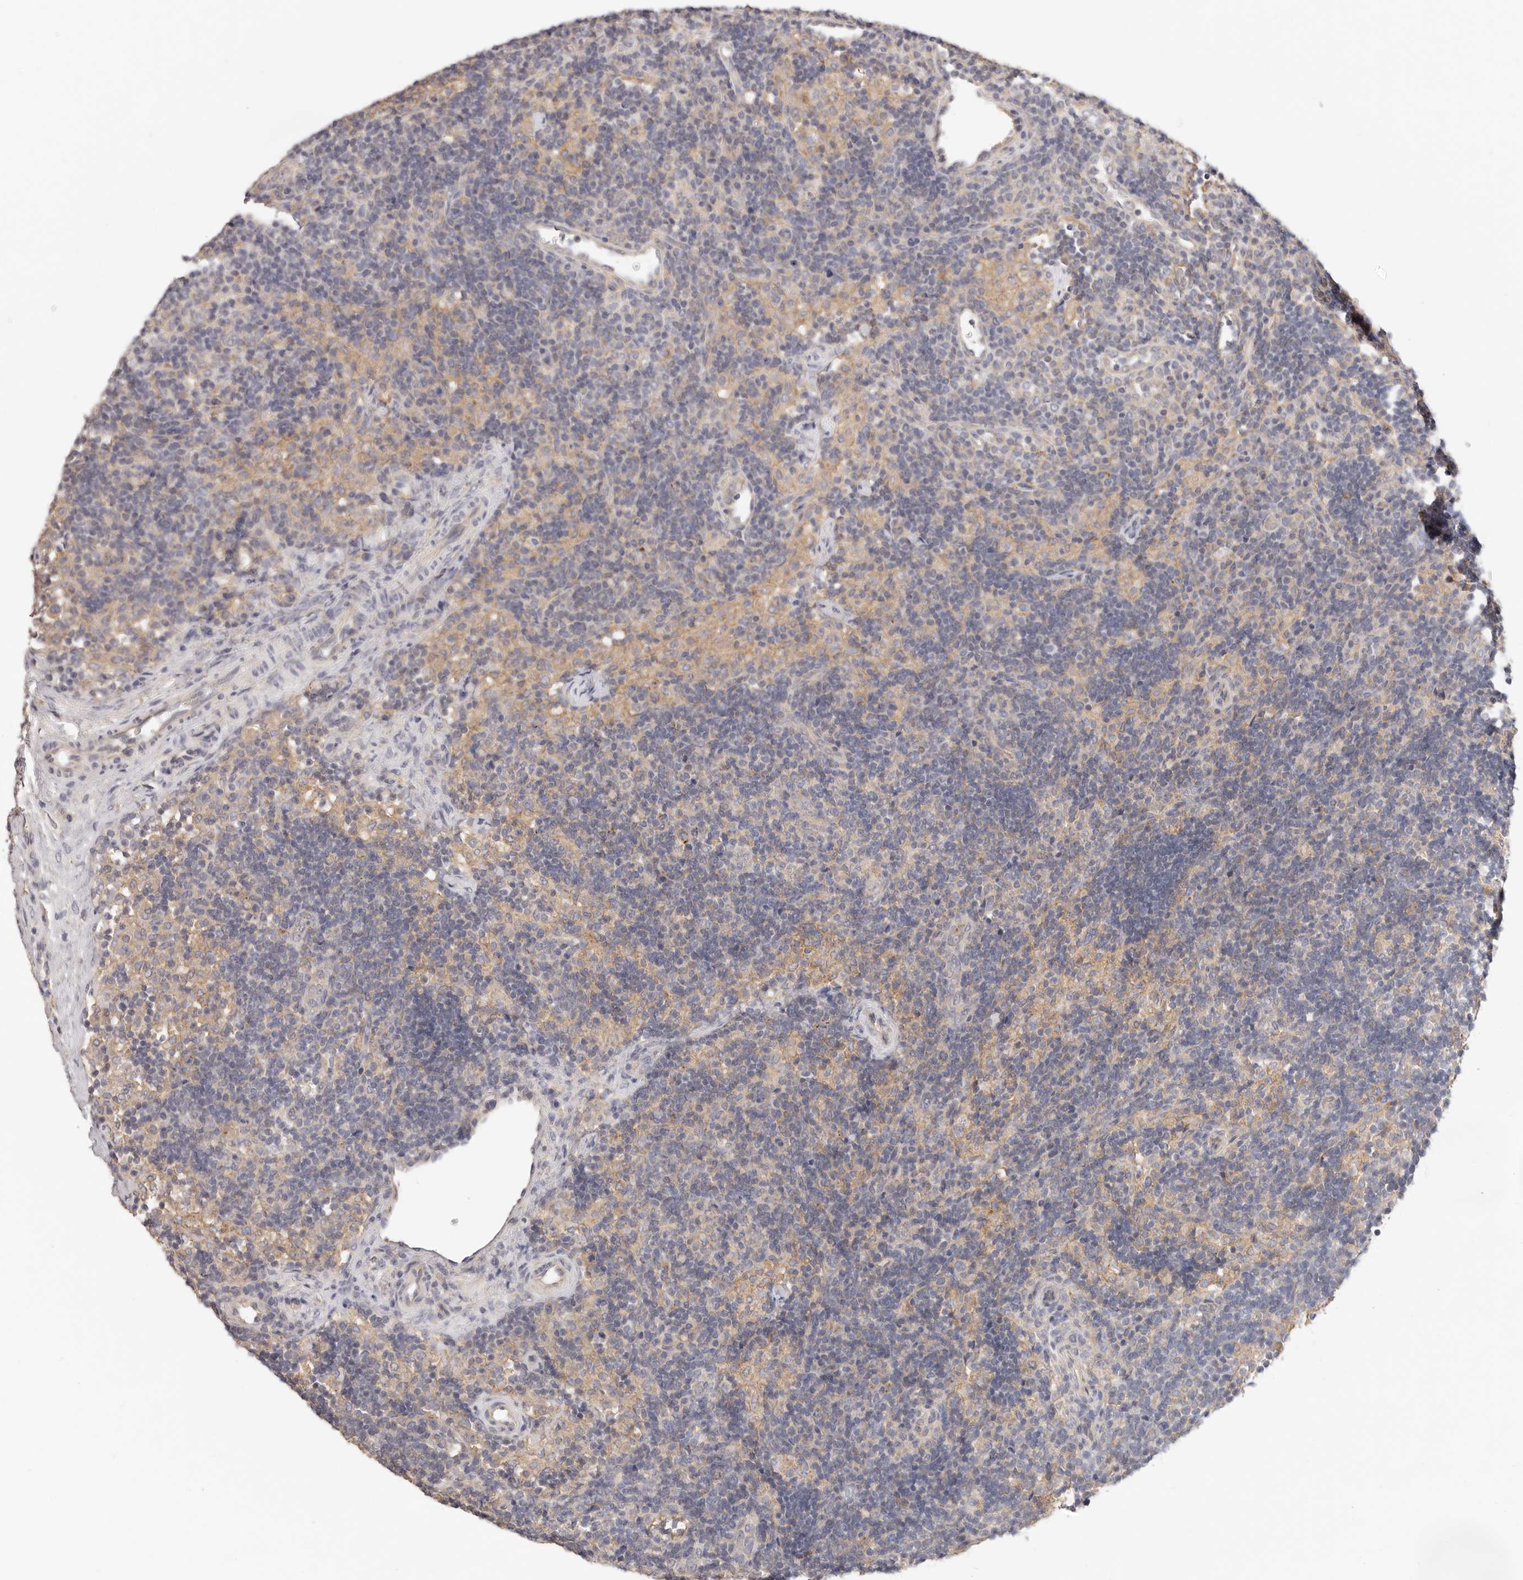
{"staining": {"intensity": "negative", "quantity": "none", "location": "none"}, "tissue": "lymph node", "cell_type": "Germinal center cells", "image_type": "normal", "snomed": [{"axis": "morphology", "description": "Normal tissue, NOS"}, {"axis": "topography", "description": "Lymph node"}], "caption": "This image is of unremarkable lymph node stained with immunohistochemistry to label a protein in brown with the nuclei are counter-stained blue. There is no expression in germinal center cells. Brightfield microscopy of IHC stained with DAB (3,3'-diaminobenzidine) (brown) and hematoxylin (blue), captured at high magnification.", "gene": "AFDN", "patient": {"sex": "female", "age": 22}}